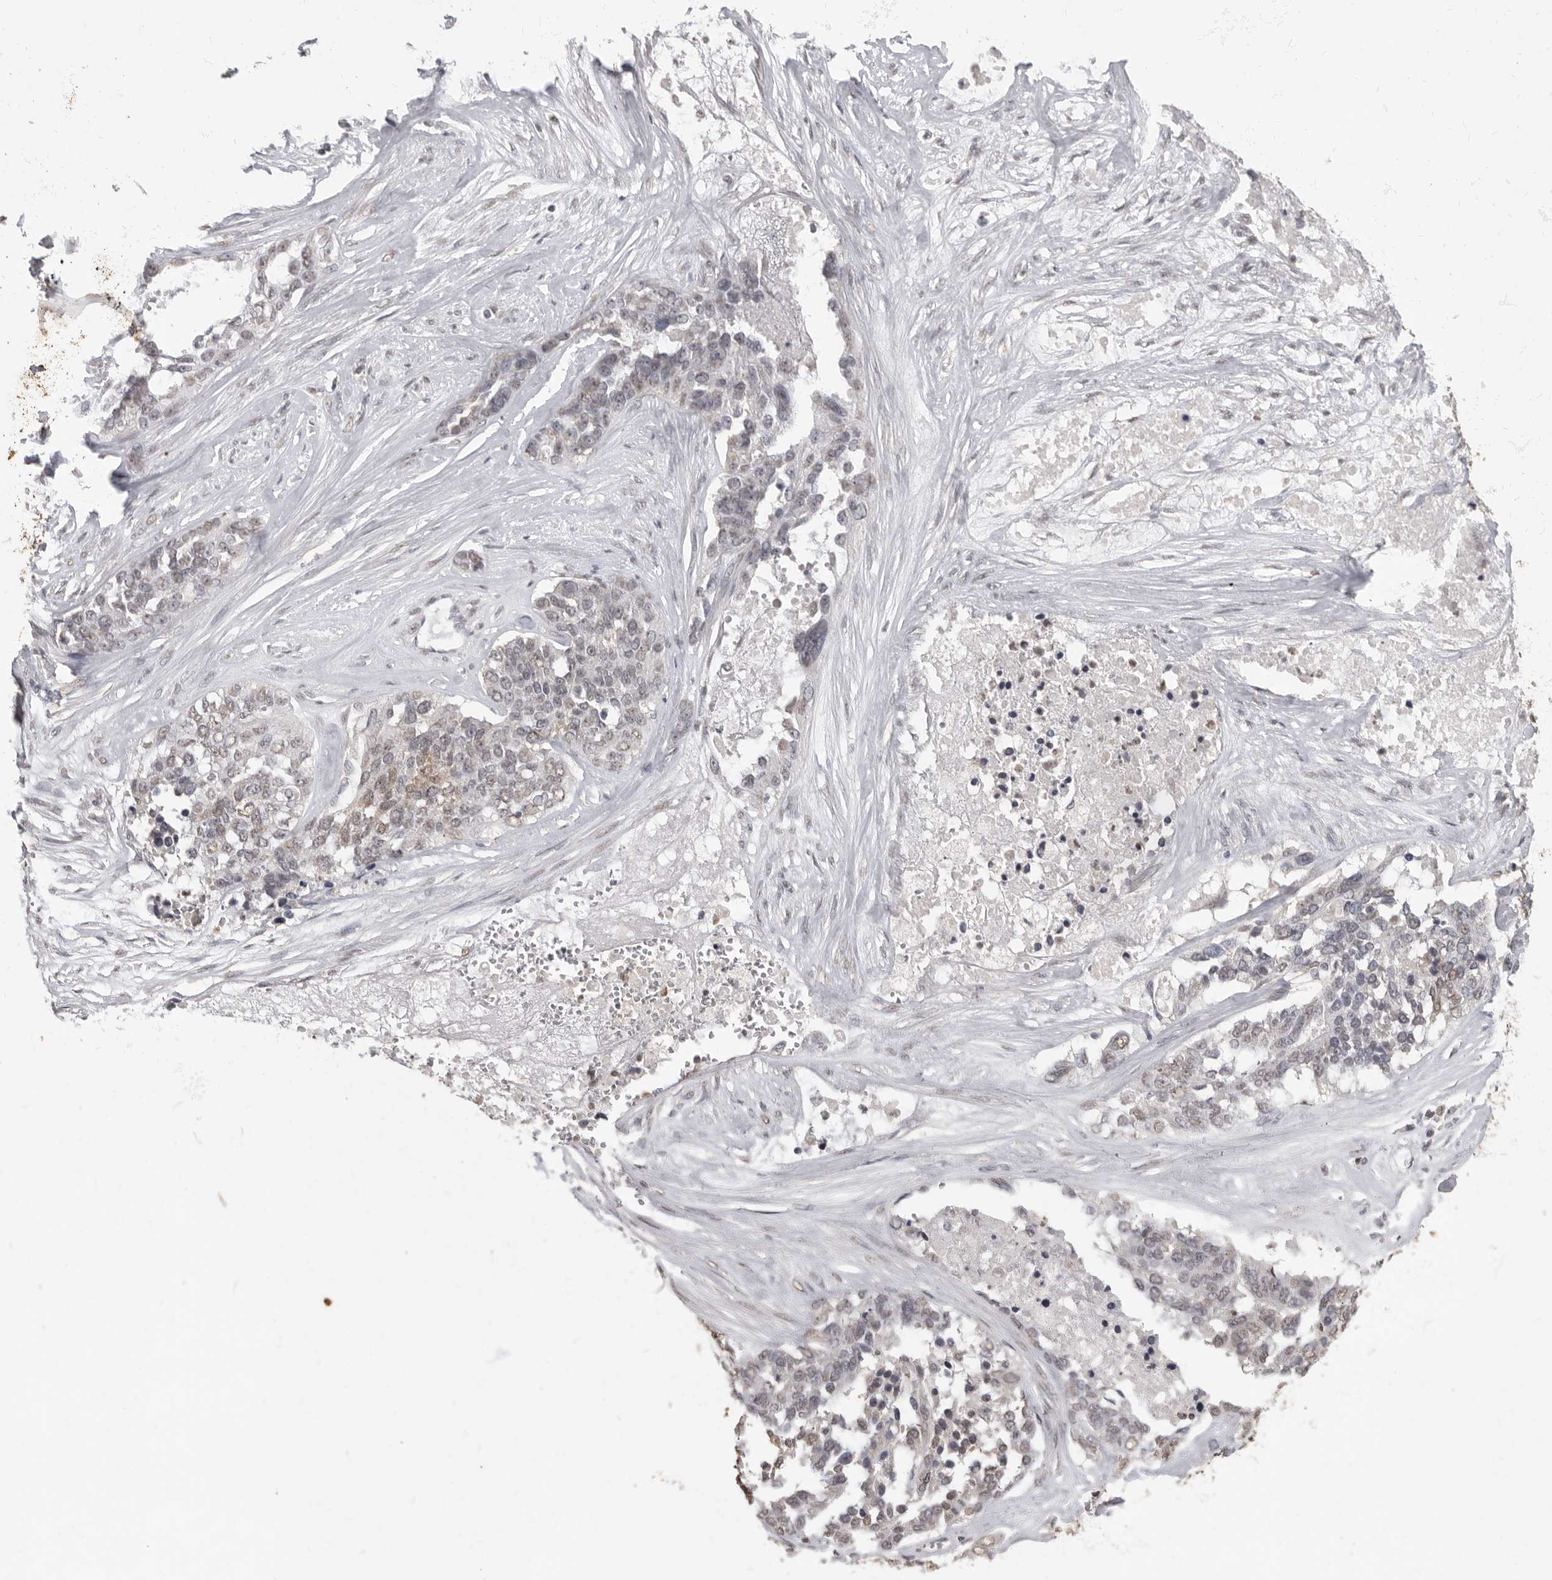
{"staining": {"intensity": "weak", "quantity": "<25%", "location": "nuclear"}, "tissue": "ovarian cancer", "cell_type": "Tumor cells", "image_type": "cancer", "snomed": [{"axis": "morphology", "description": "Cystadenocarcinoma, serous, NOS"}, {"axis": "topography", "description": "Ovary"}], "caption": "High magnification brightfield microscopy of ovarian cancer stained with DAB (brown) and counterstained with hematoxylin (blue): tumor cells show no significant expression. Nuclei are stained in blue.", "gene": "NBL1", "patient": {"sex": "female", "age": 44}}